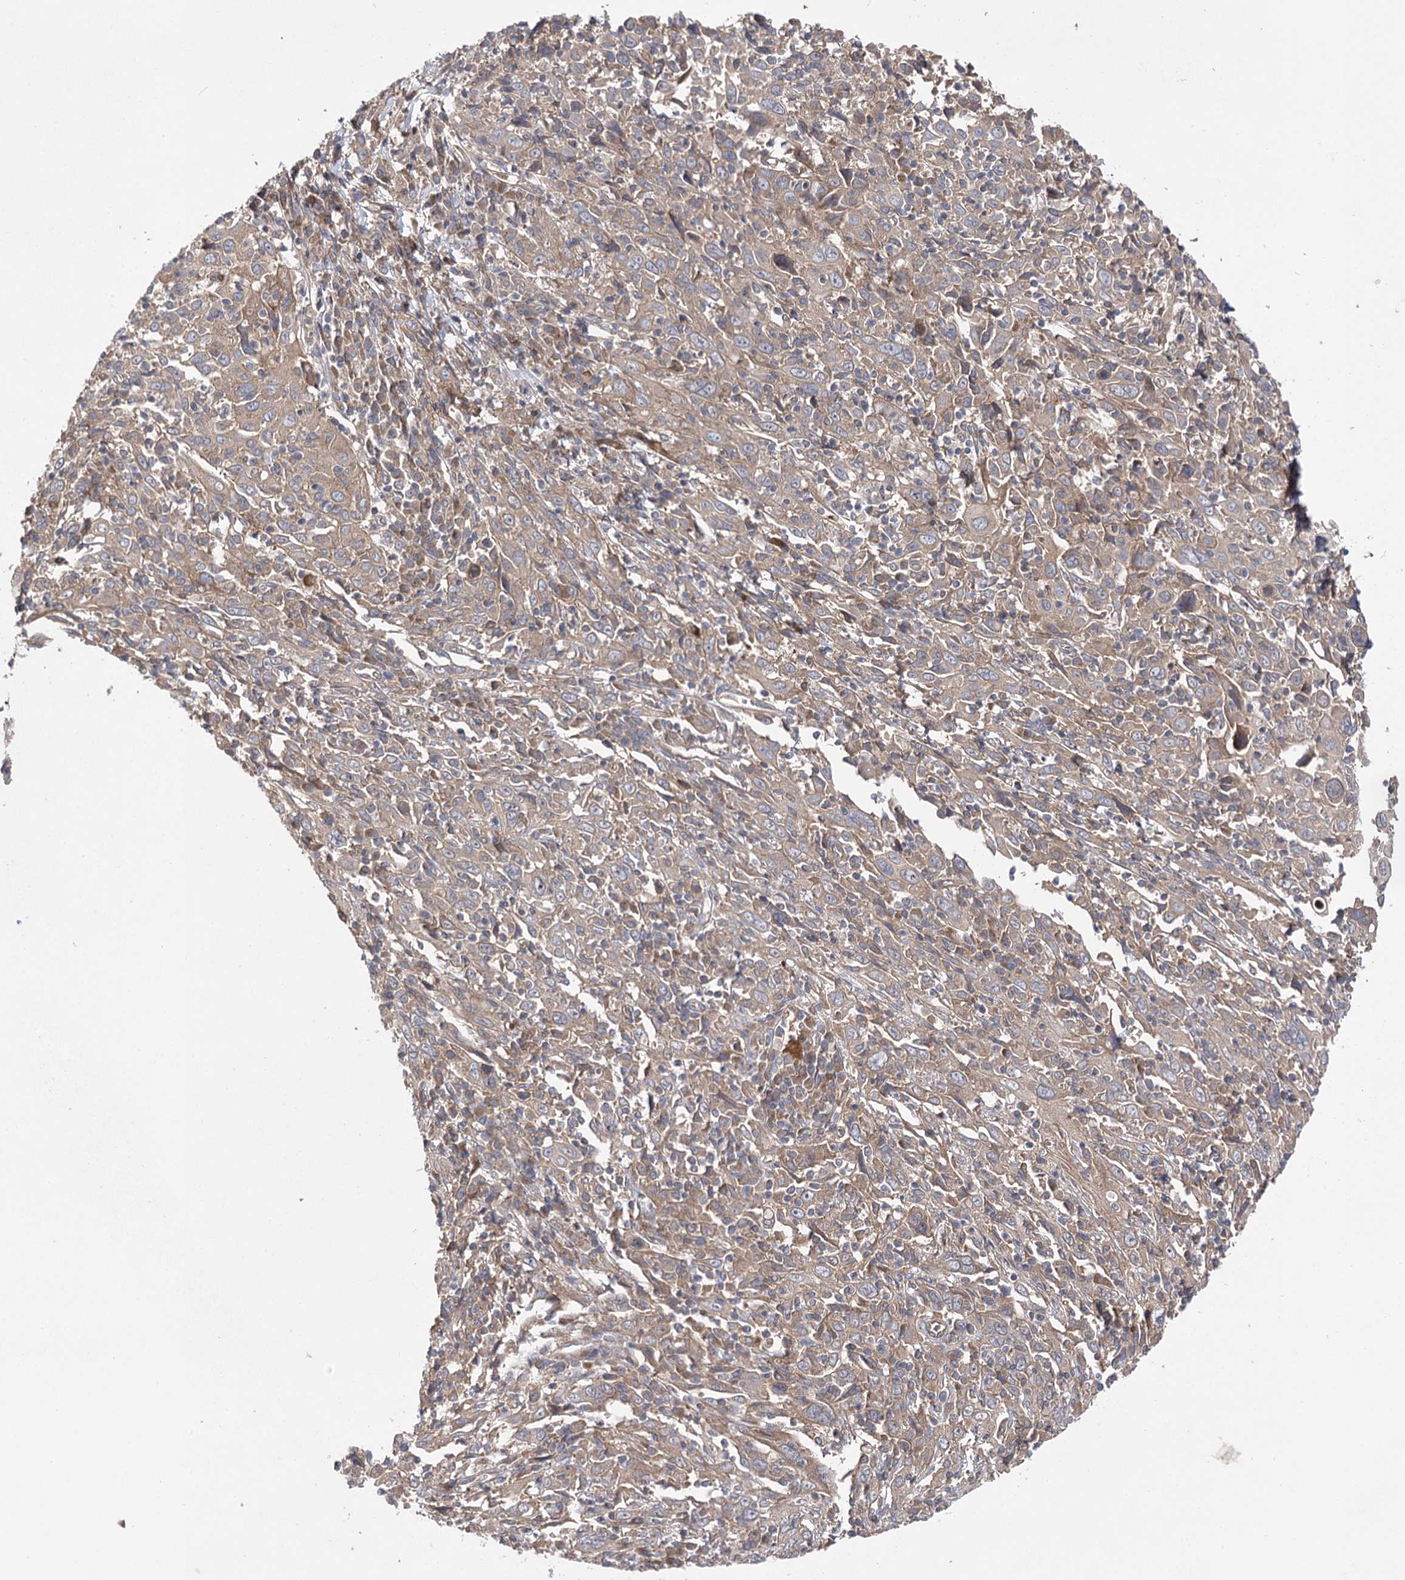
{"staining": {"intensity": "moderate", "quantity": ">75%", "location": "cytoplasmic/membranous"}, "tissue": "cervical cancer", "cell_type": "Tumor cells", "image_type": "cancer", "snomed": [{"axis": "morphology", "description": "Squamous cell carcinoma, NOS"}, {"axis": "topography", "description": "Cervix"}], "caption": "Human cervical cancer (squamous cell carcinoma) stained for a protein (brown) demonstrates moderate cytoplasmic/membranous positive positivity in about >75% of tumor cells.", "gene": "BCR", "patient": {"sex": "female", "age": 46}}